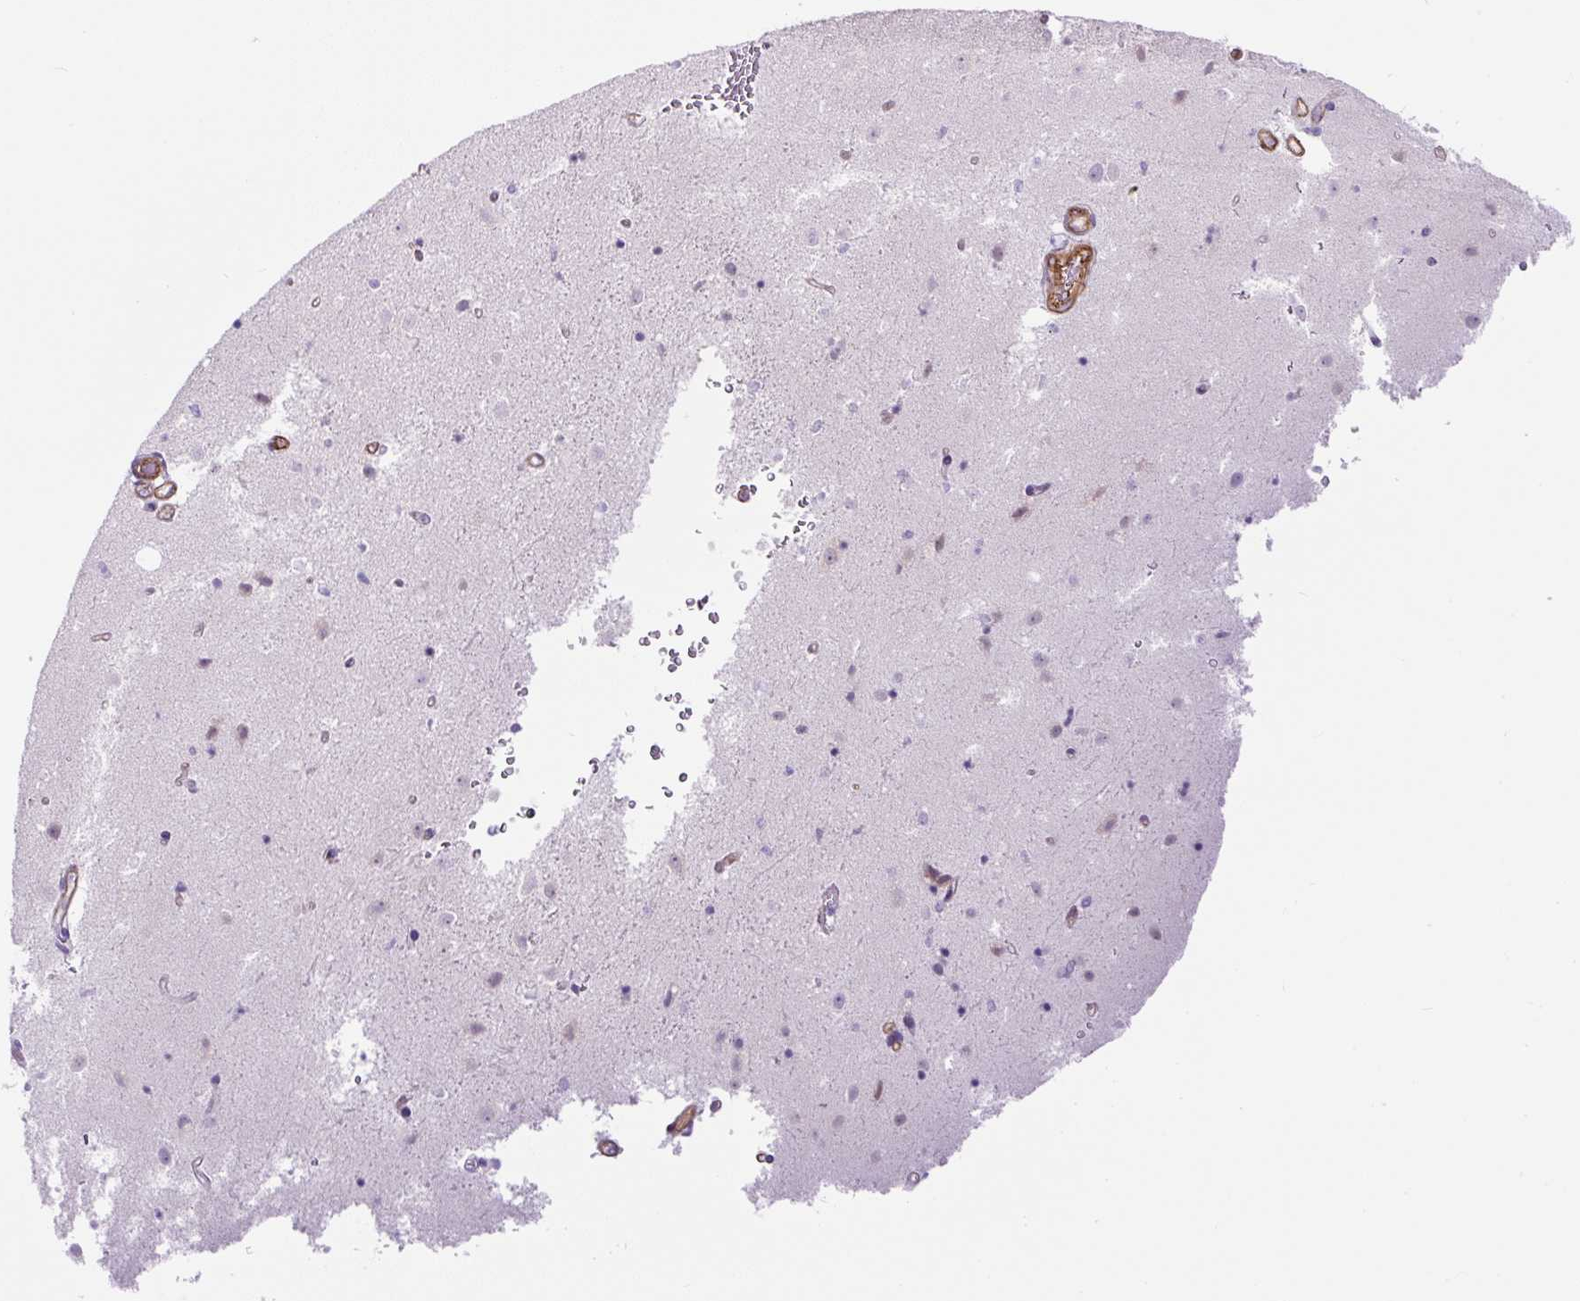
{"staining": {"intensity": "negative", "quantity": "none", "location": "none"}, "tissue": "caudate", "cell_type": "Glial cells", "image_type": "normal", "snomed": [{"axis": "morphology", "description": "Normal tissue, NOS"}, {"axis": "topography", "description": "Lateral ventricle wall"}], "caption": "Human caudate stained for a protein using immunohistochemistry reveals no staining in glial cells.", "gene": "B3GALT5", "patient": {"sex": "male", "age": 58}}